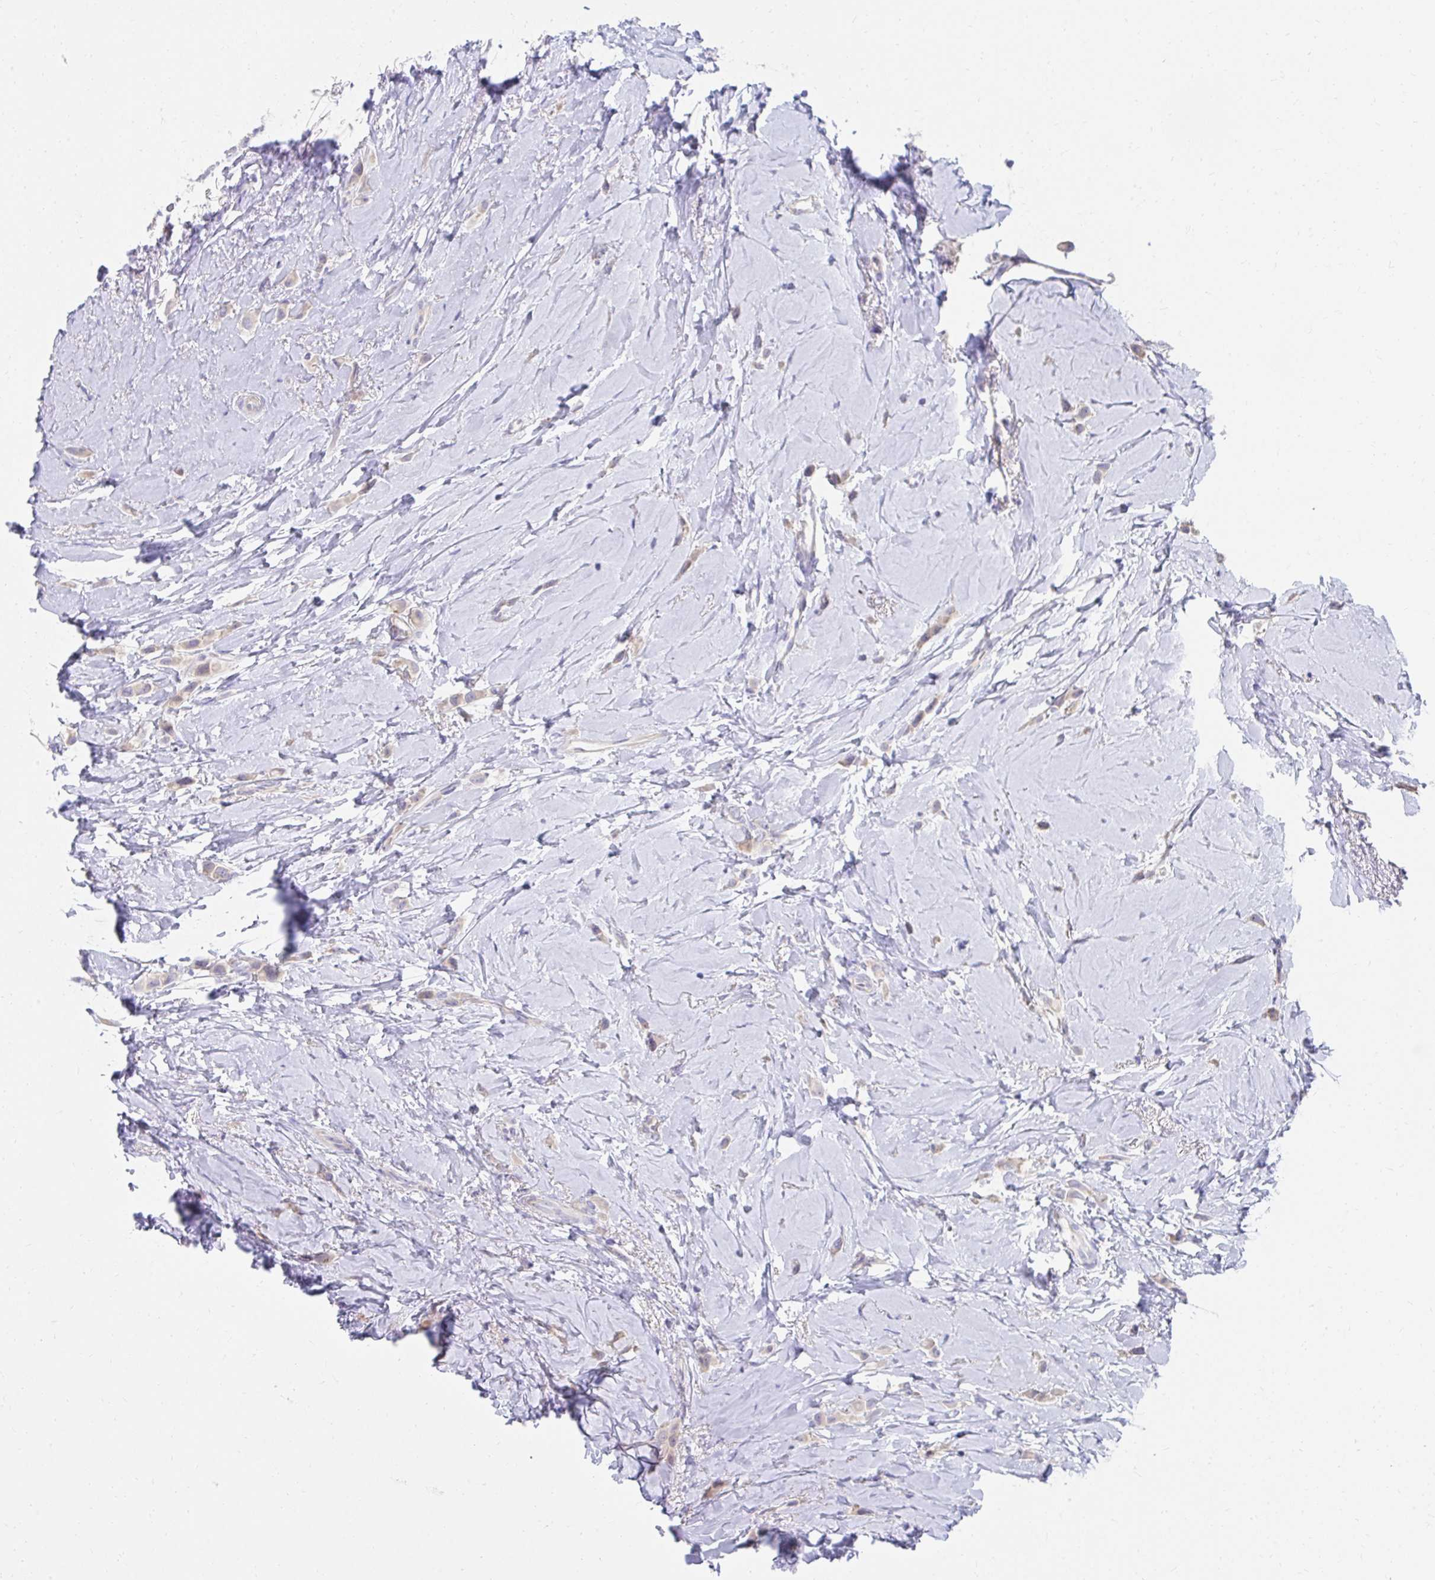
{"staining": {"intensity": "negative", "quantity": "none", "location": "none"}, "tissue": "breast cancer", "cell_type": "Tumor cells", "image_type": "cancer", "snomed": [{"axis": "morphology", "description": "Lobular carcinoma"}, {"axis": "topography", "description": "Breast"}], "caption": "Immunohistochemical staining of breast cancer shows no significant positivity in tumor cells.", "gene": "C19orf81", "patient": {"sex": "female", "age": 66}}